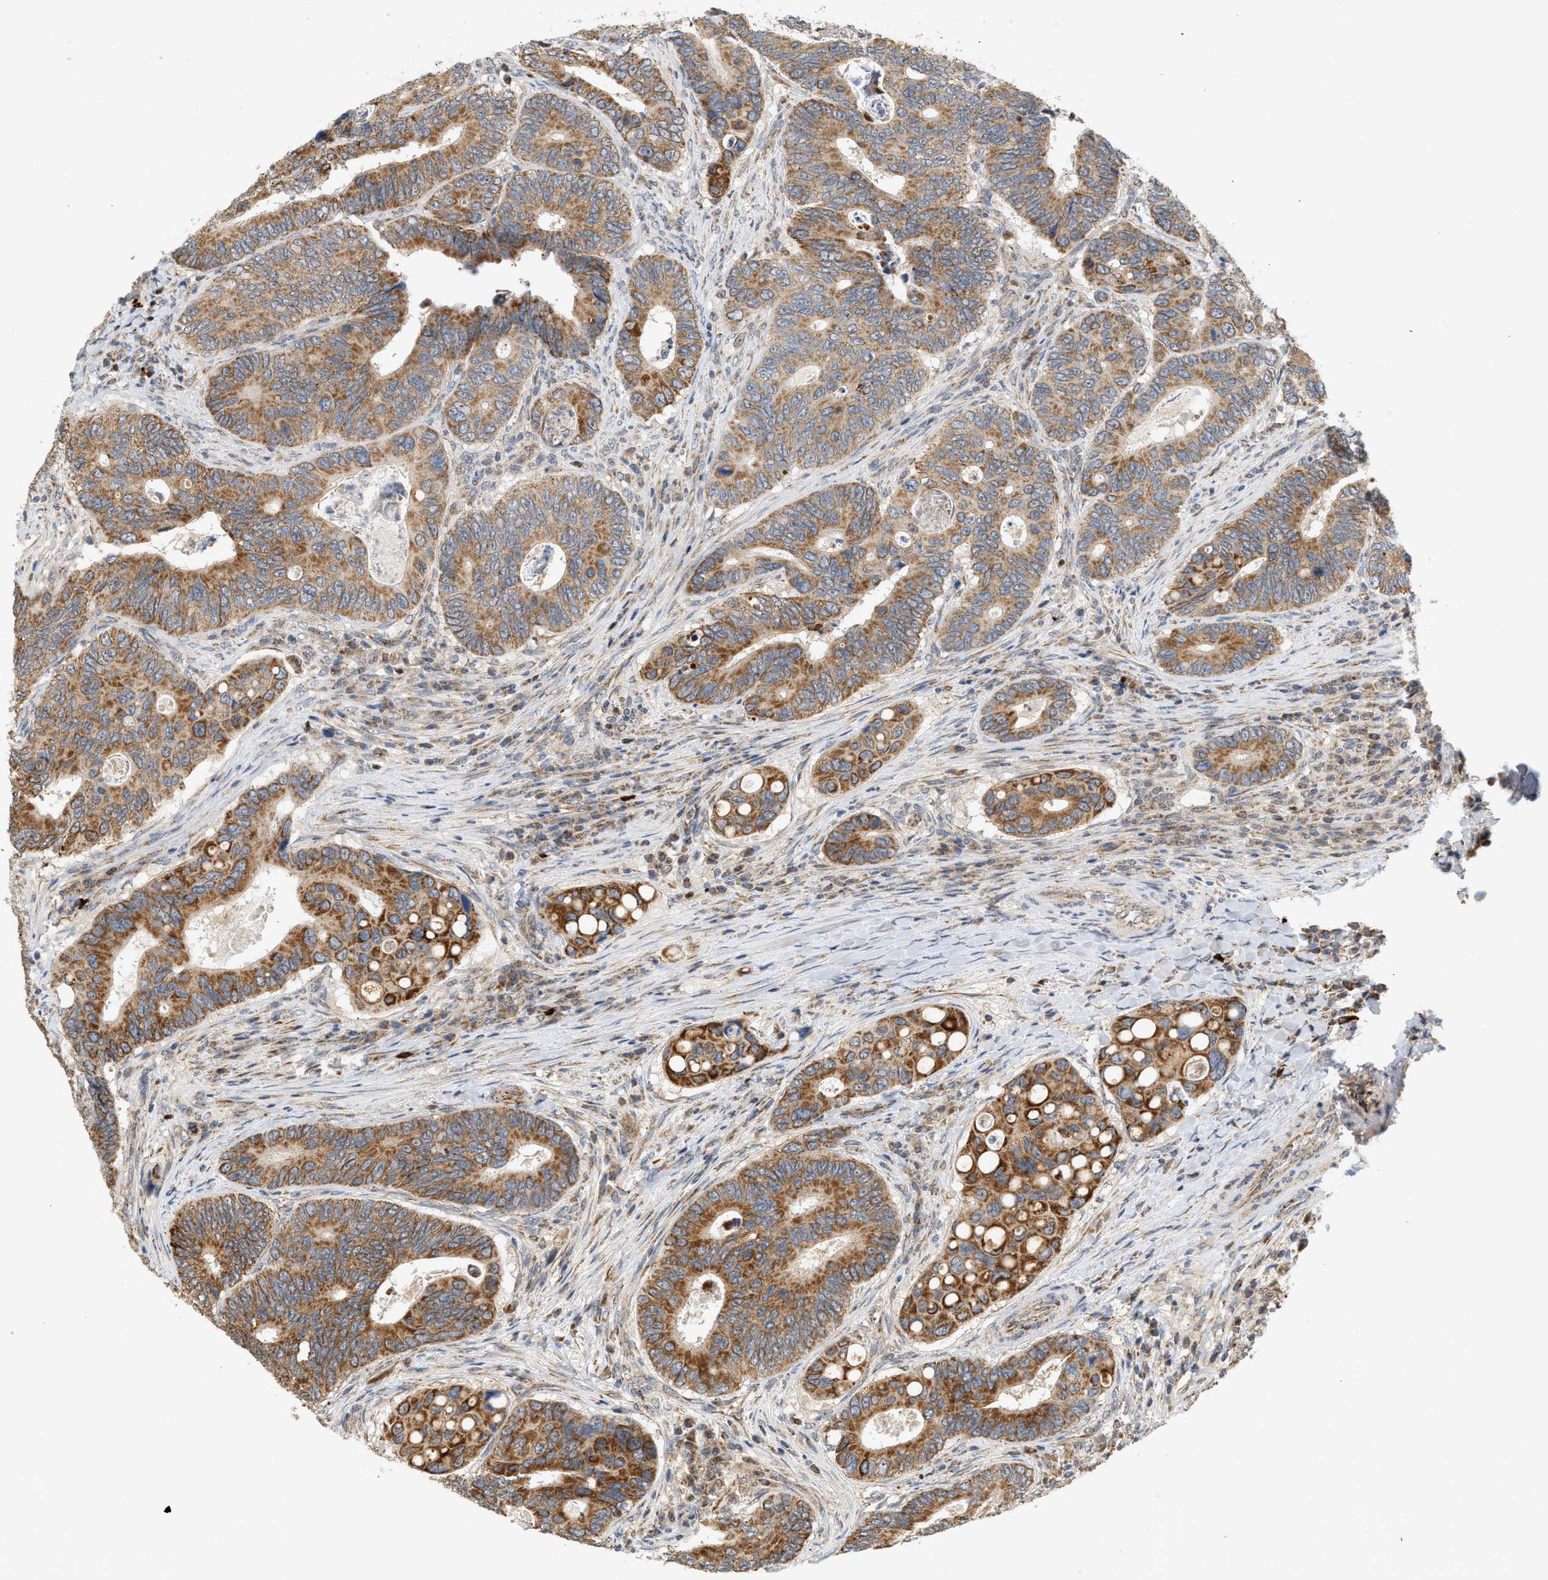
{"staining": {"intensity": "moderate", "quantity": ">75%", "location": "cytoplasmic/membranous"}, "tissue": "colorectal cancer", "cell_type": "Tumor cells", "image_type": "cancer", "snomed": [{"axis": "morphology", "description": "Inflammation, NOS"}, {"axis": "morphology", "description": "Adenocarcinoma, NOS"}, {"axis": "topography", "description": "Colon"}], "caption": "Immunohistochemistry (IHC) photomicrograph of human colorectal cancer stained for a protein (brown), which reveals medium levels of moderate cytoplasmic/membranous positivity in approximately >75% of tumor cells.", "gene": "MCU", "patient": {"sex": "male", "age": 72}}